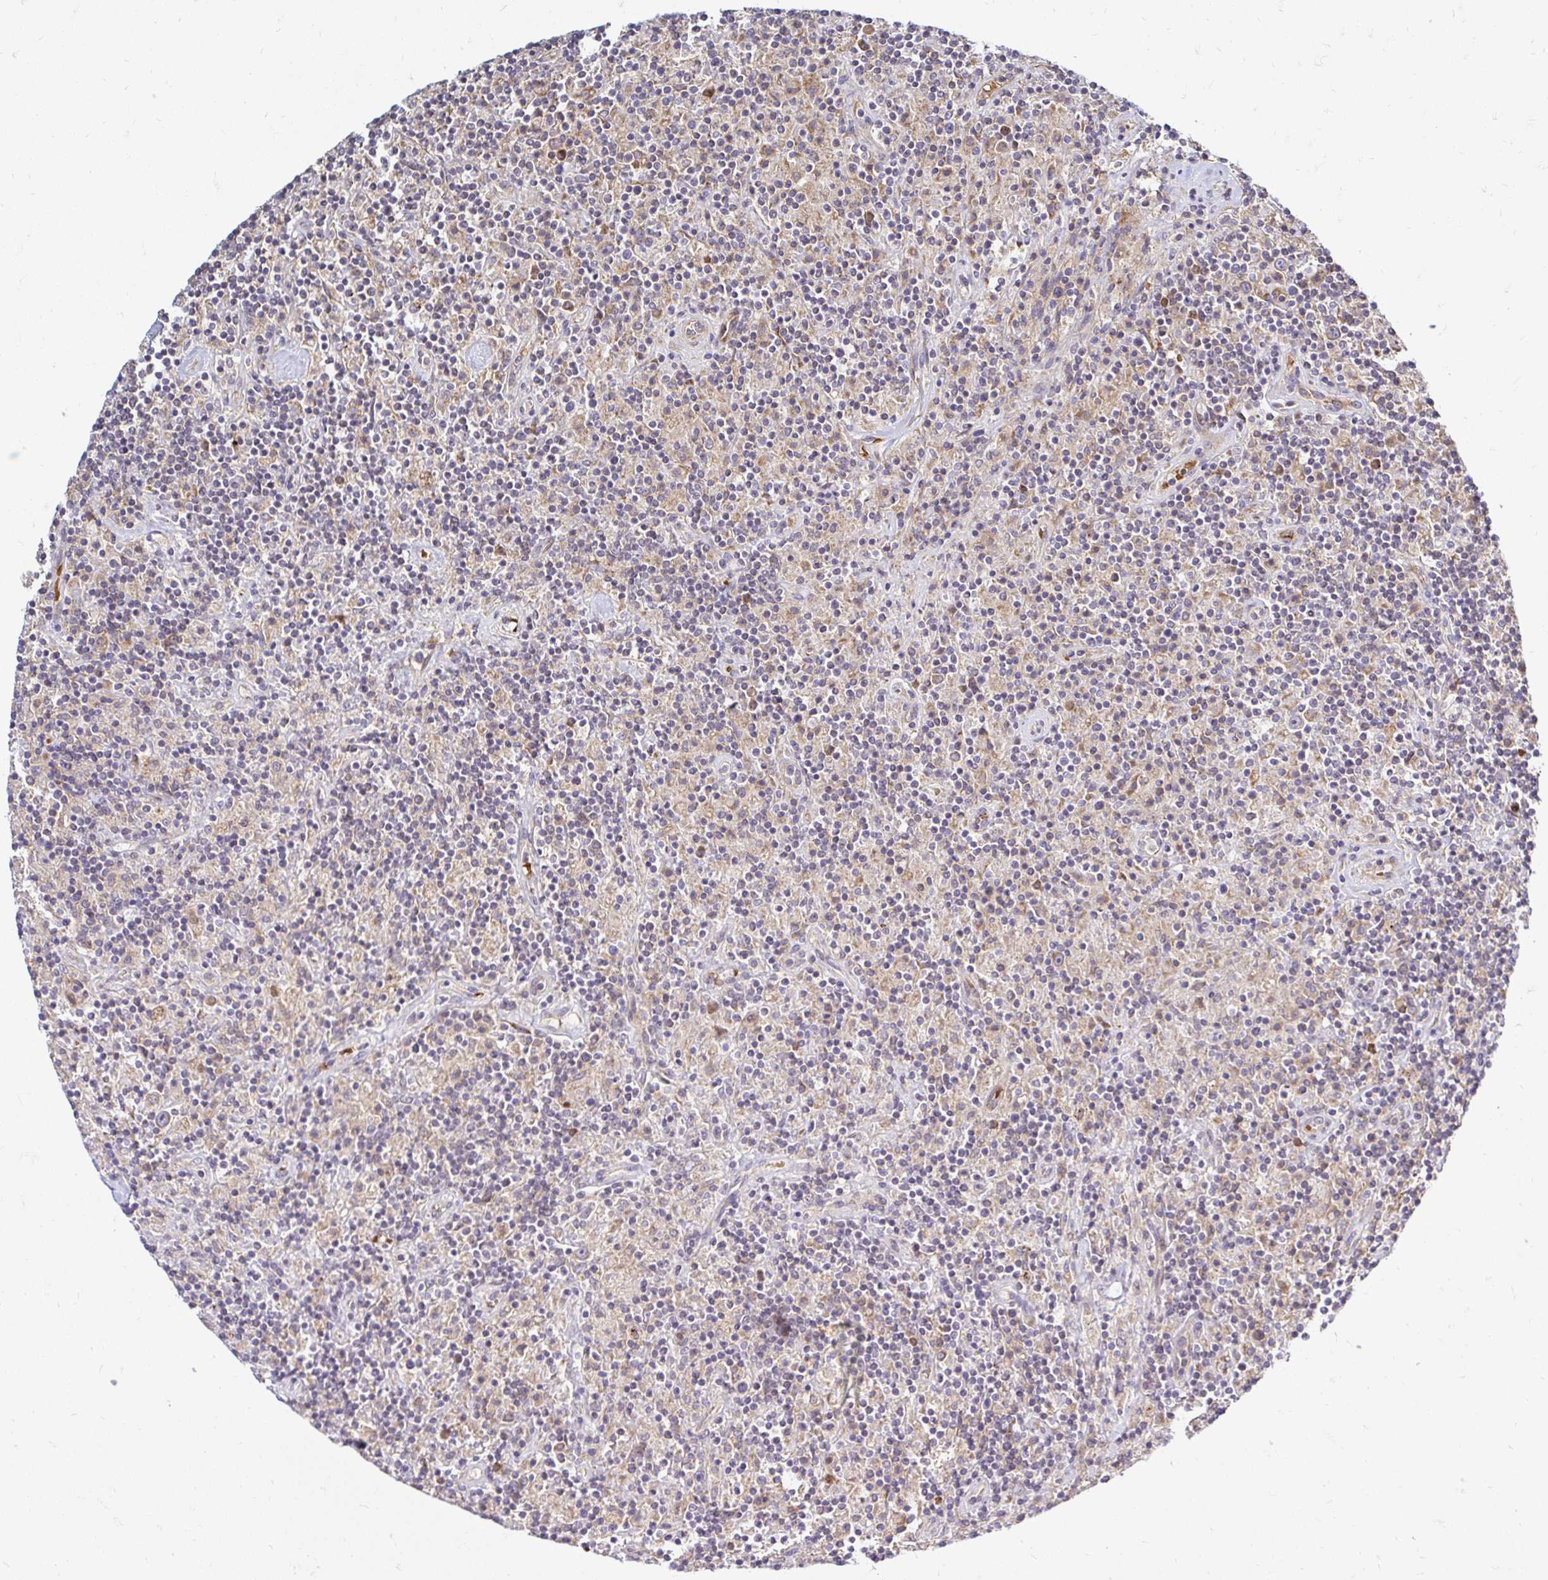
{"staining": {"intensity": "moderate", "quantity": "25%-75%", "location": "cytoplasmic/membranous"}, "tissue": "lymphoma", "cell_type": "Tumor cells", "image_type": "cancer", "snomed": [{"axis": "morphology", "description": "Hodgkin's disease, NOS"}, {"axis": "topography", "description": "Lymph node"}], "caption": "Protein expression analysis of human Hodgkin's disease reveals moderate cytoplasmic/membranous expression in approximately 25%-75% of tumor cells. (brown staining indicates protein expression, while blue staining denotes nuclei).", "gene": "ARHGEF37", "patient": {"sex": "male", "age": 70}}